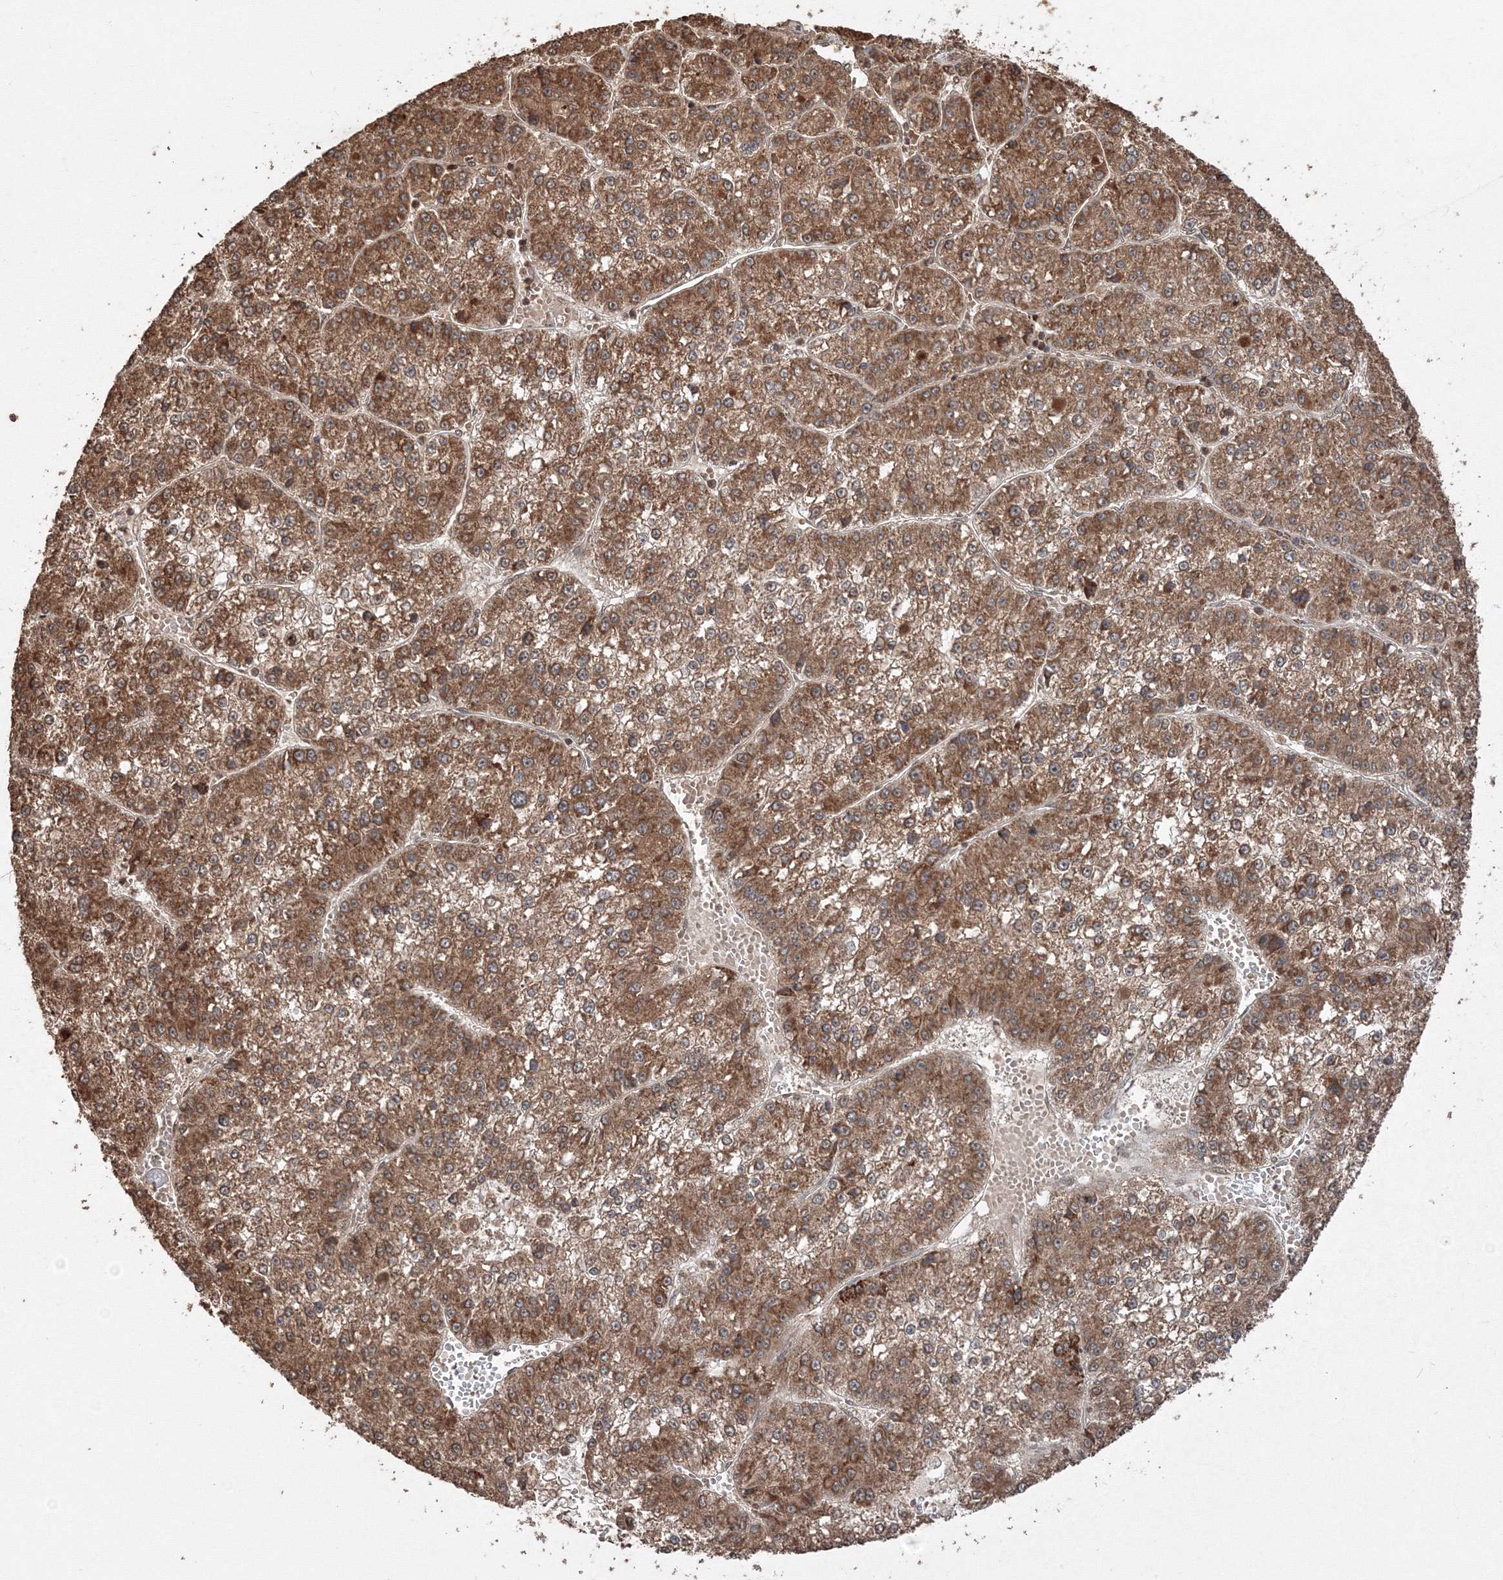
{"staining": {"intensity": "moderate", "quantity": ">75%", "location": "cytoplasmic/membranous"}, "tissue": "liver cancer", "cell_type": "Tumor cells", "image_type": "cancer", "snomed": [{"axis": "morphology", "description": "Carcinoma, Hepatocellular, NOS"}, {"axis": "topography", "description": "Liver"}], "caption": "A brown stain shows moderate cytoplasmic/membranous expression of a protein in liver cancer tumor cells.", "gene": "CCDC122", "patient": {"sex": "female", "age": 73}}